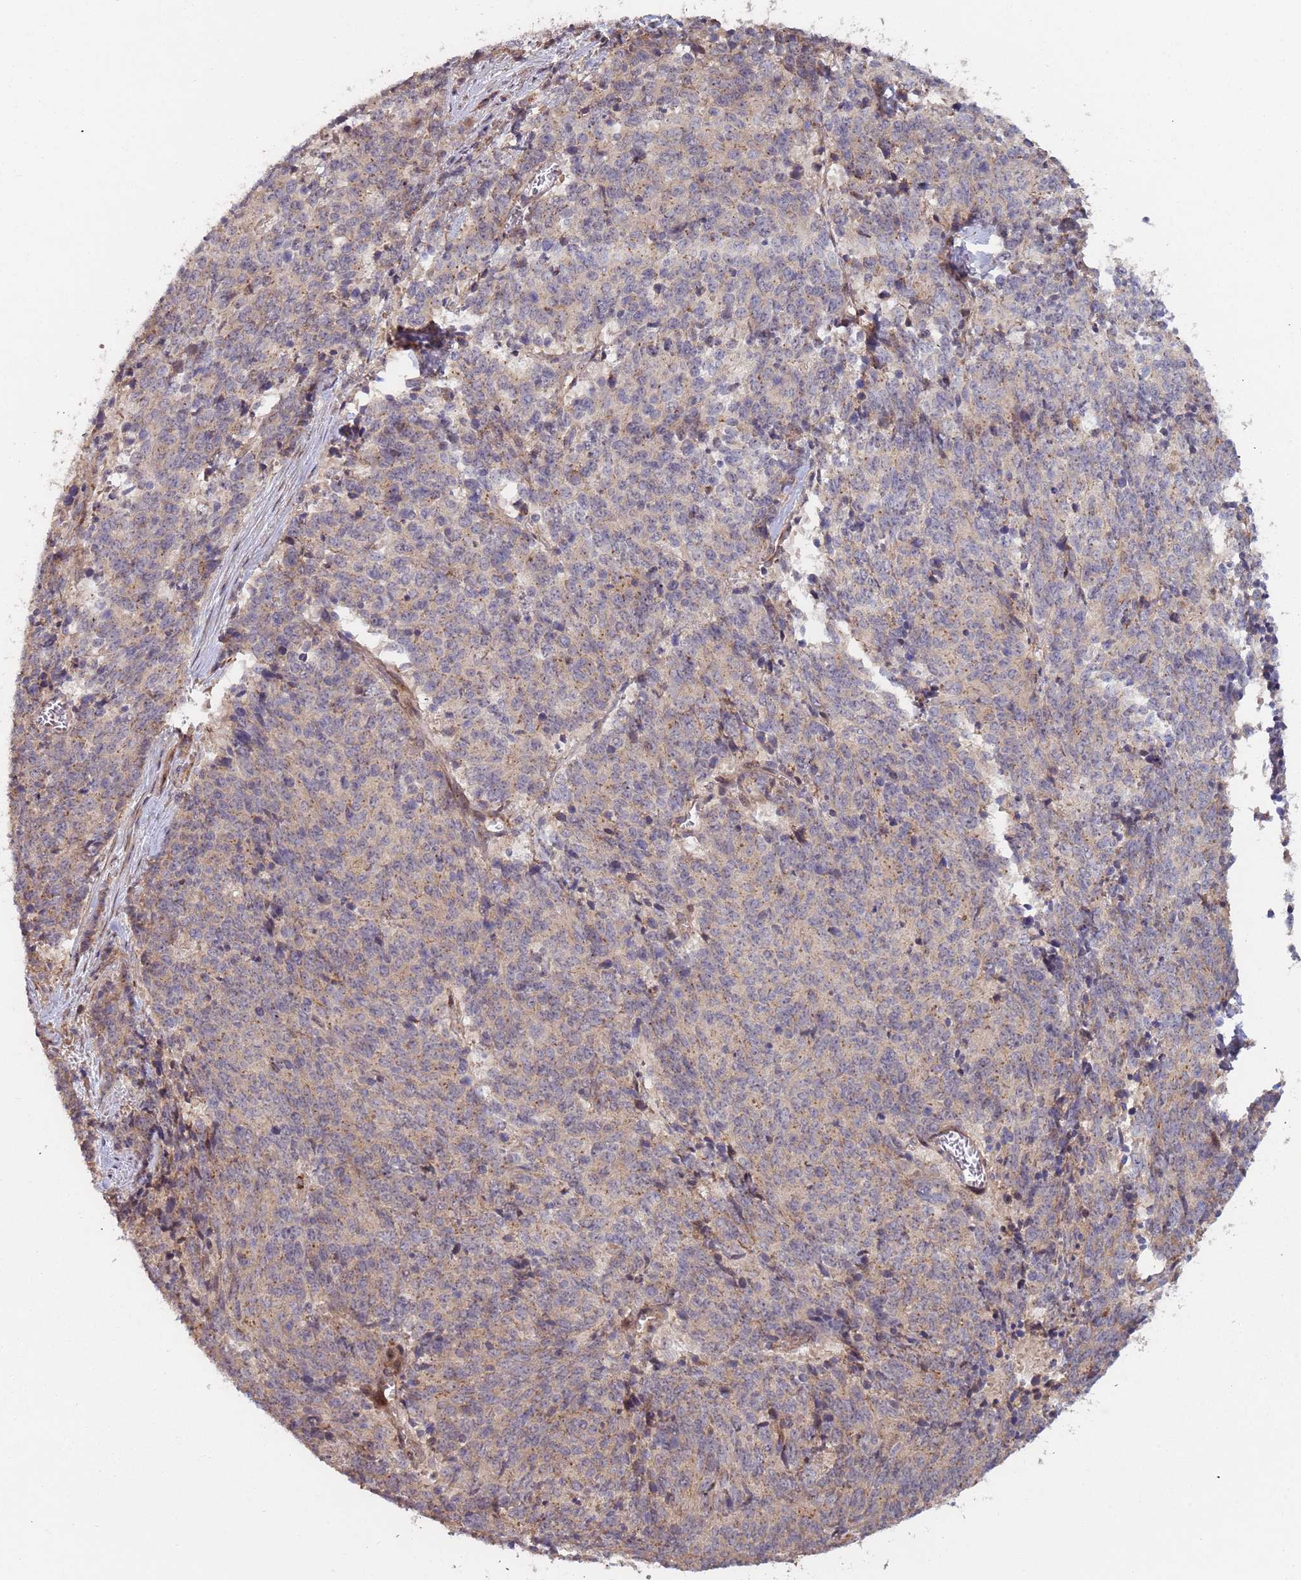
{"staining": {"intensity": "weak", "quantity": "25%-75%", "location": "cytoplasmic/membranous"}, "tissue": "cervical cancer", "cell_type": "Tumor cells", "image_type": "cancer", "snomed": [{"axis": "morphology", "description": "Squamous cell carcinoma, NOS"}, {"axis": "topography", "description": "Cervix"}], "caption": "About 25%-75% of tumor cells in cervical cancer demonstrate weak cytoplasmic/membranous protein staining as visualized by brown immunohistochemical staining.", "gene": "KANSL1L", "patient": {"sex": "female", "age": 29}}